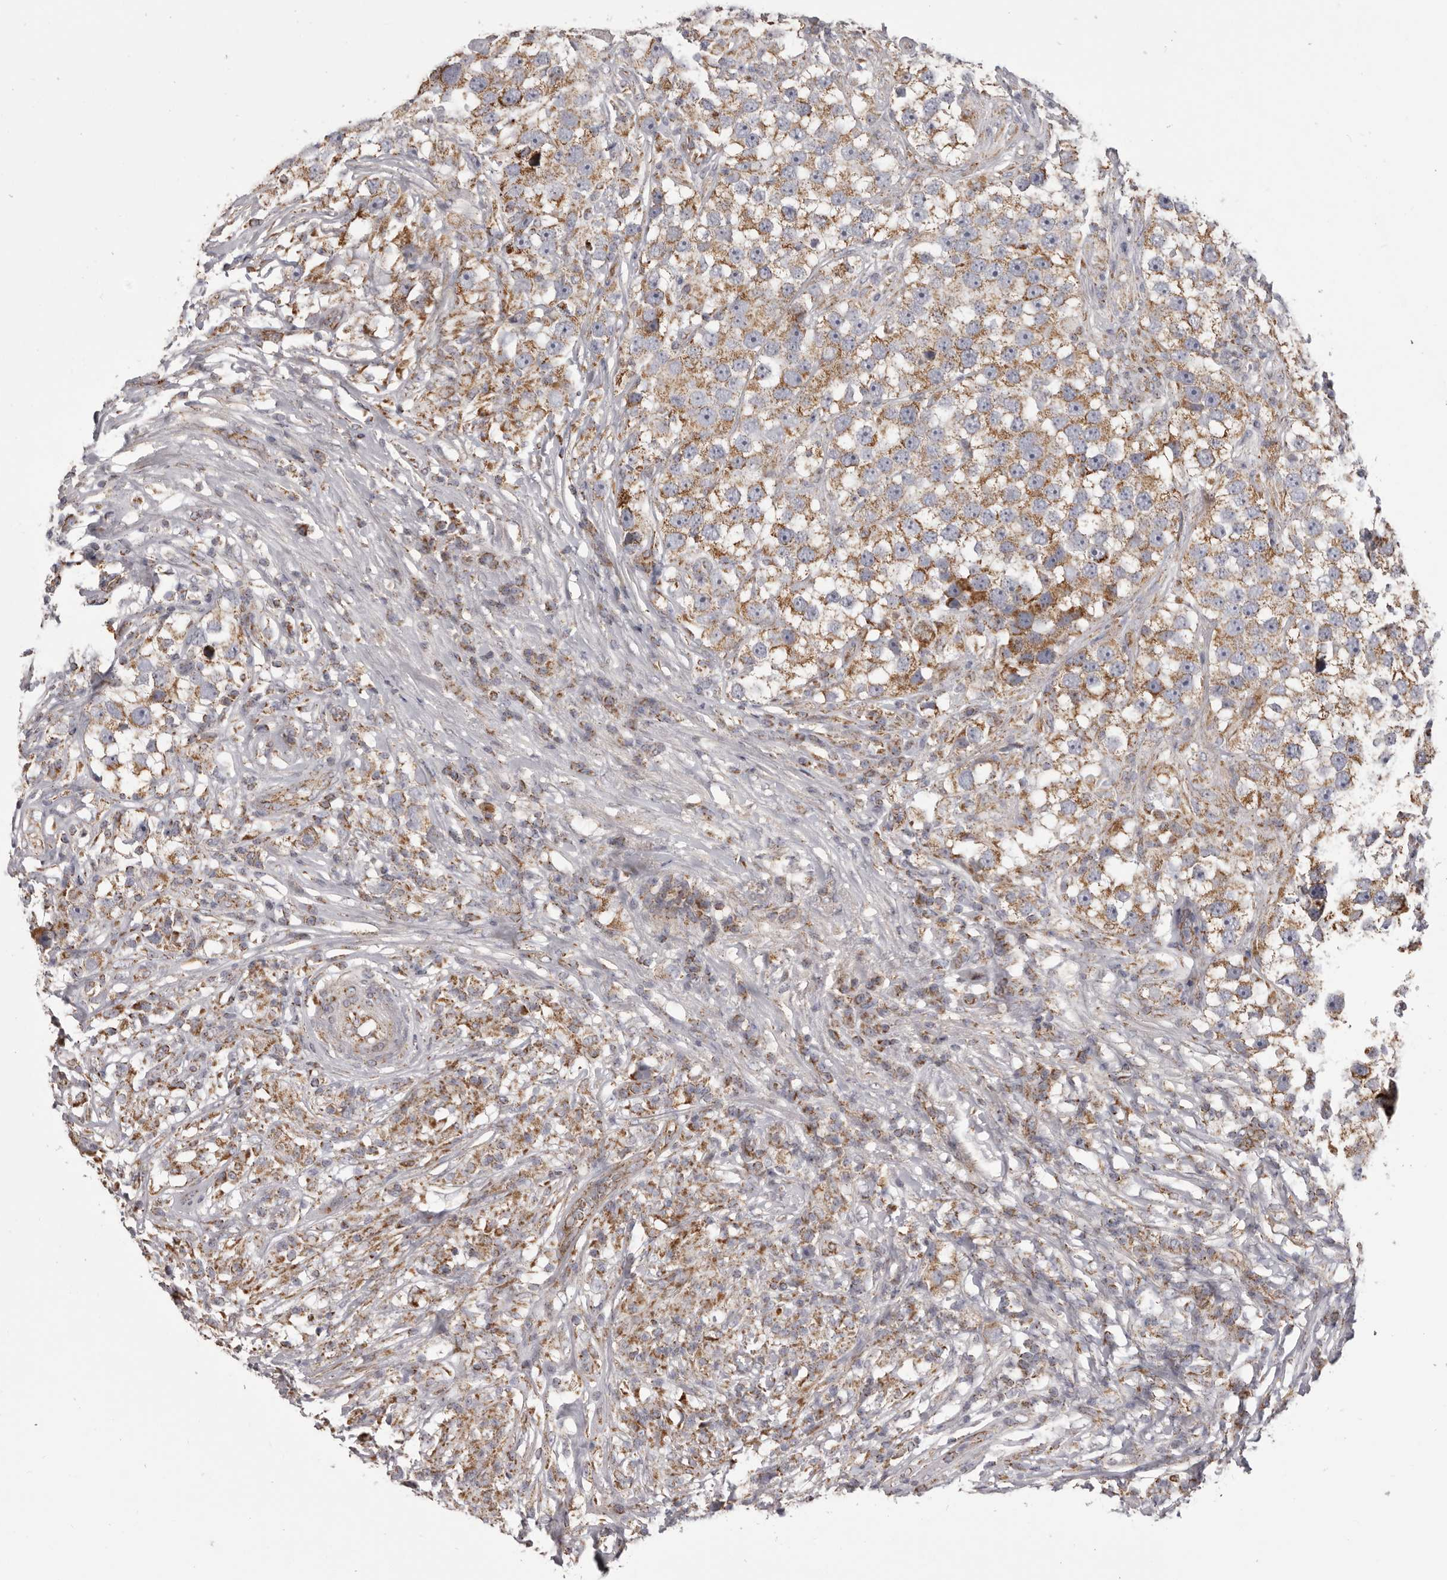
{"staining": {"intensity": "moderate", "quantity": ">75%", "location": "cytoplasmic/membranous"}, "tissue": "testis cancer", "cell_type": "Tumor cells", "image_type": "cancer", "snomed": [{"axis": "morphology", "description": "Seminoma, NOS"}, {"axis": "topography", "description": "Testis"}], "caption": "Immunohistochemical staining of human seminoma (testis) exhibits moderate cytoplasmic/membranous protein expression in approximately >75% of tumor cells. (IHC, brightfield microscopy, high magnification).", "gene": "CHRM2", "patient": {"sex": "male", "age": 49}}